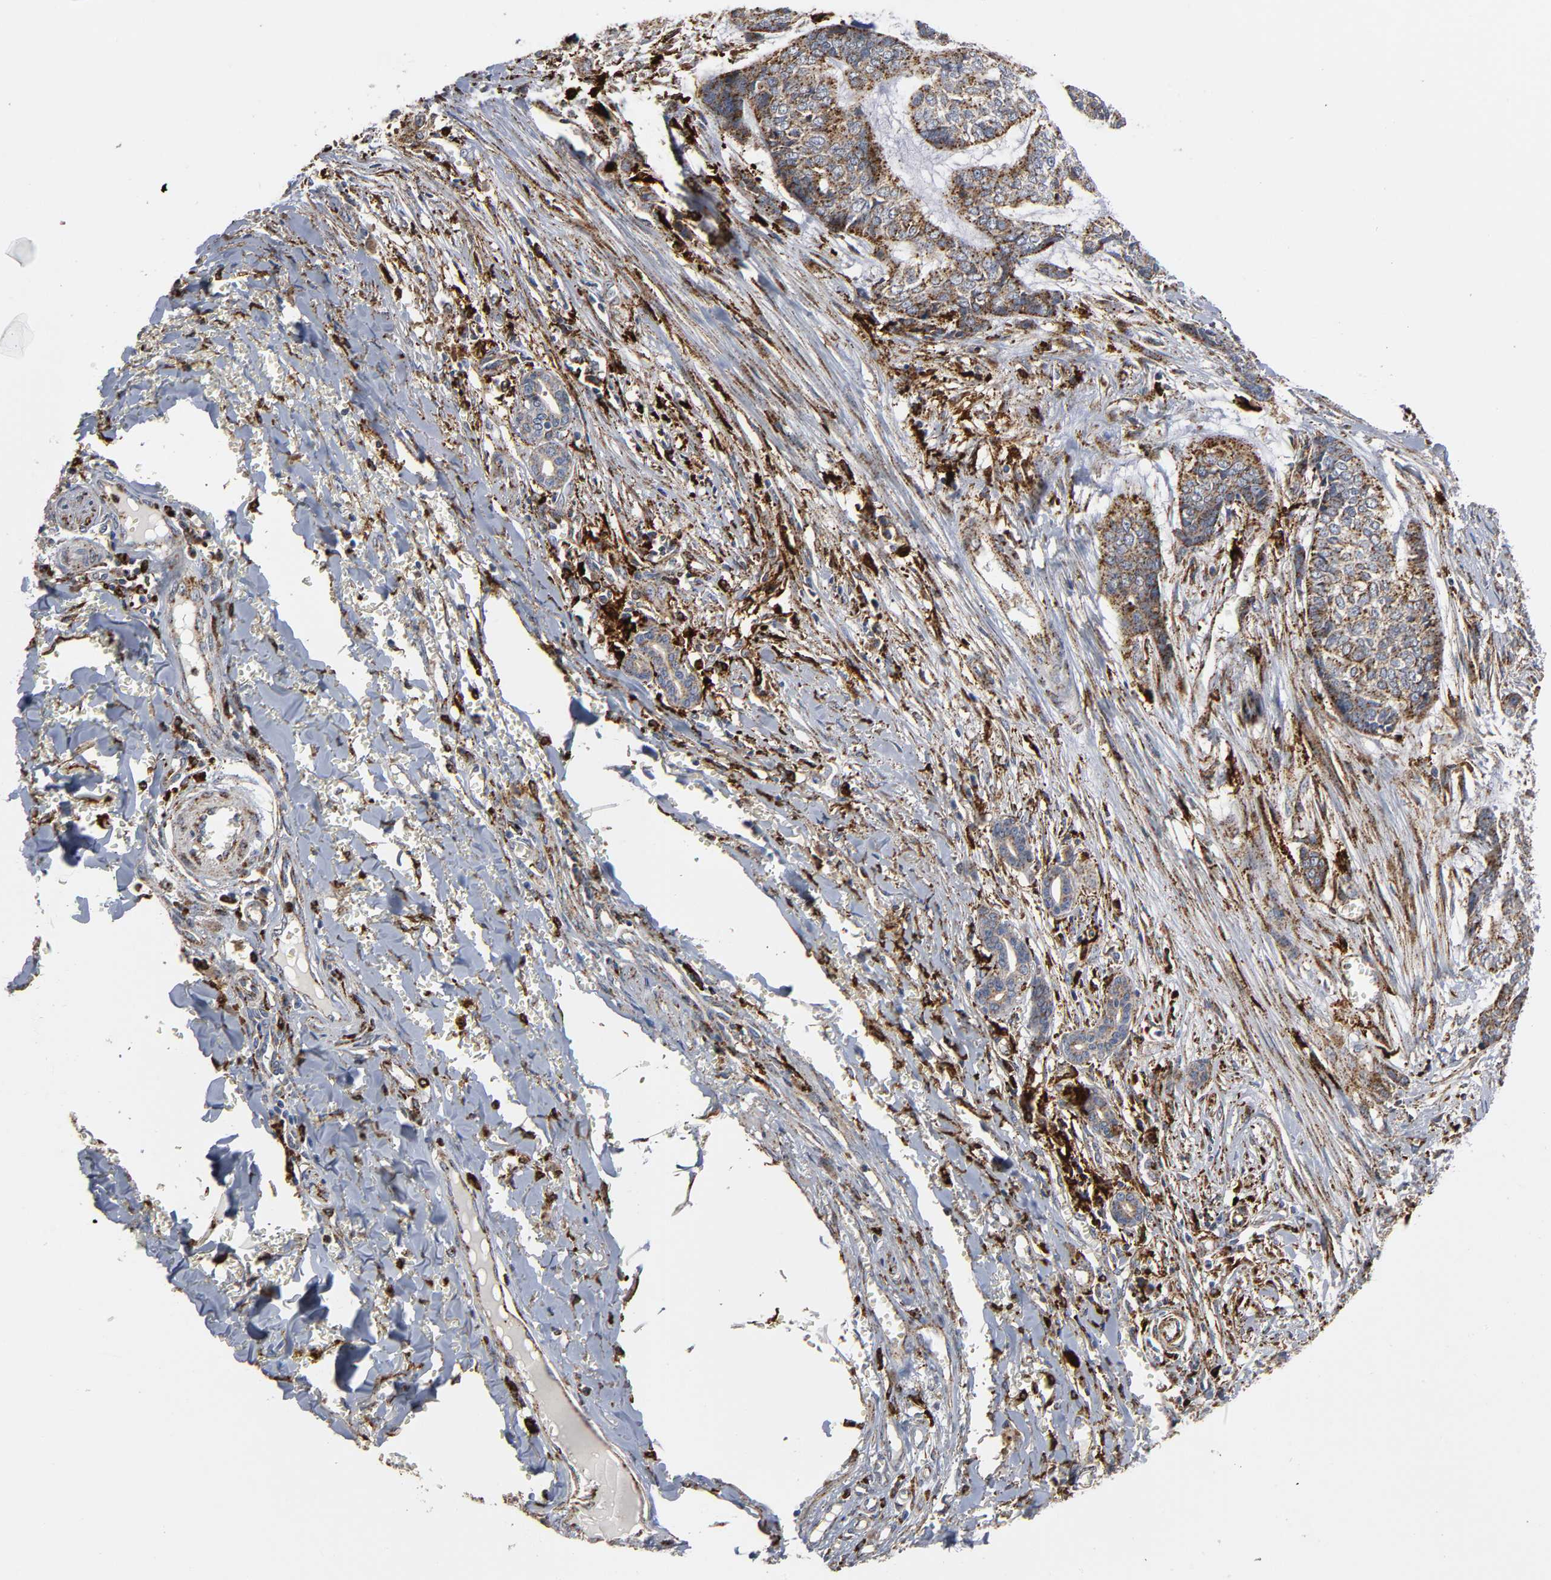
{"staining": {"intensity": "moderate", "quantity": ">75%", "location": "cytoplasmic/membranous"}, "tissue": "skin cancer", "cell_type": "Tumor cells", "image_type": "cancer", "snomed": [{"axis": "morphology", "description": "Basal cell carcinoma"}, {"axis": "topography", "description": "Skin"}], "caption": "The image demonstrates a brown stain indicating the presence of a protein in the cytoplasmic/membranous of tumor cells in skin cancer. The staining was performed using DAB (3,3'-diaminobenzidine) to visualize the protein expression in brown, while the nuclei were stained in blue with hematoxylin (Magnification: 20x).", "gene": "PSAP", "patient": {"sex": "female", "age": 64}}